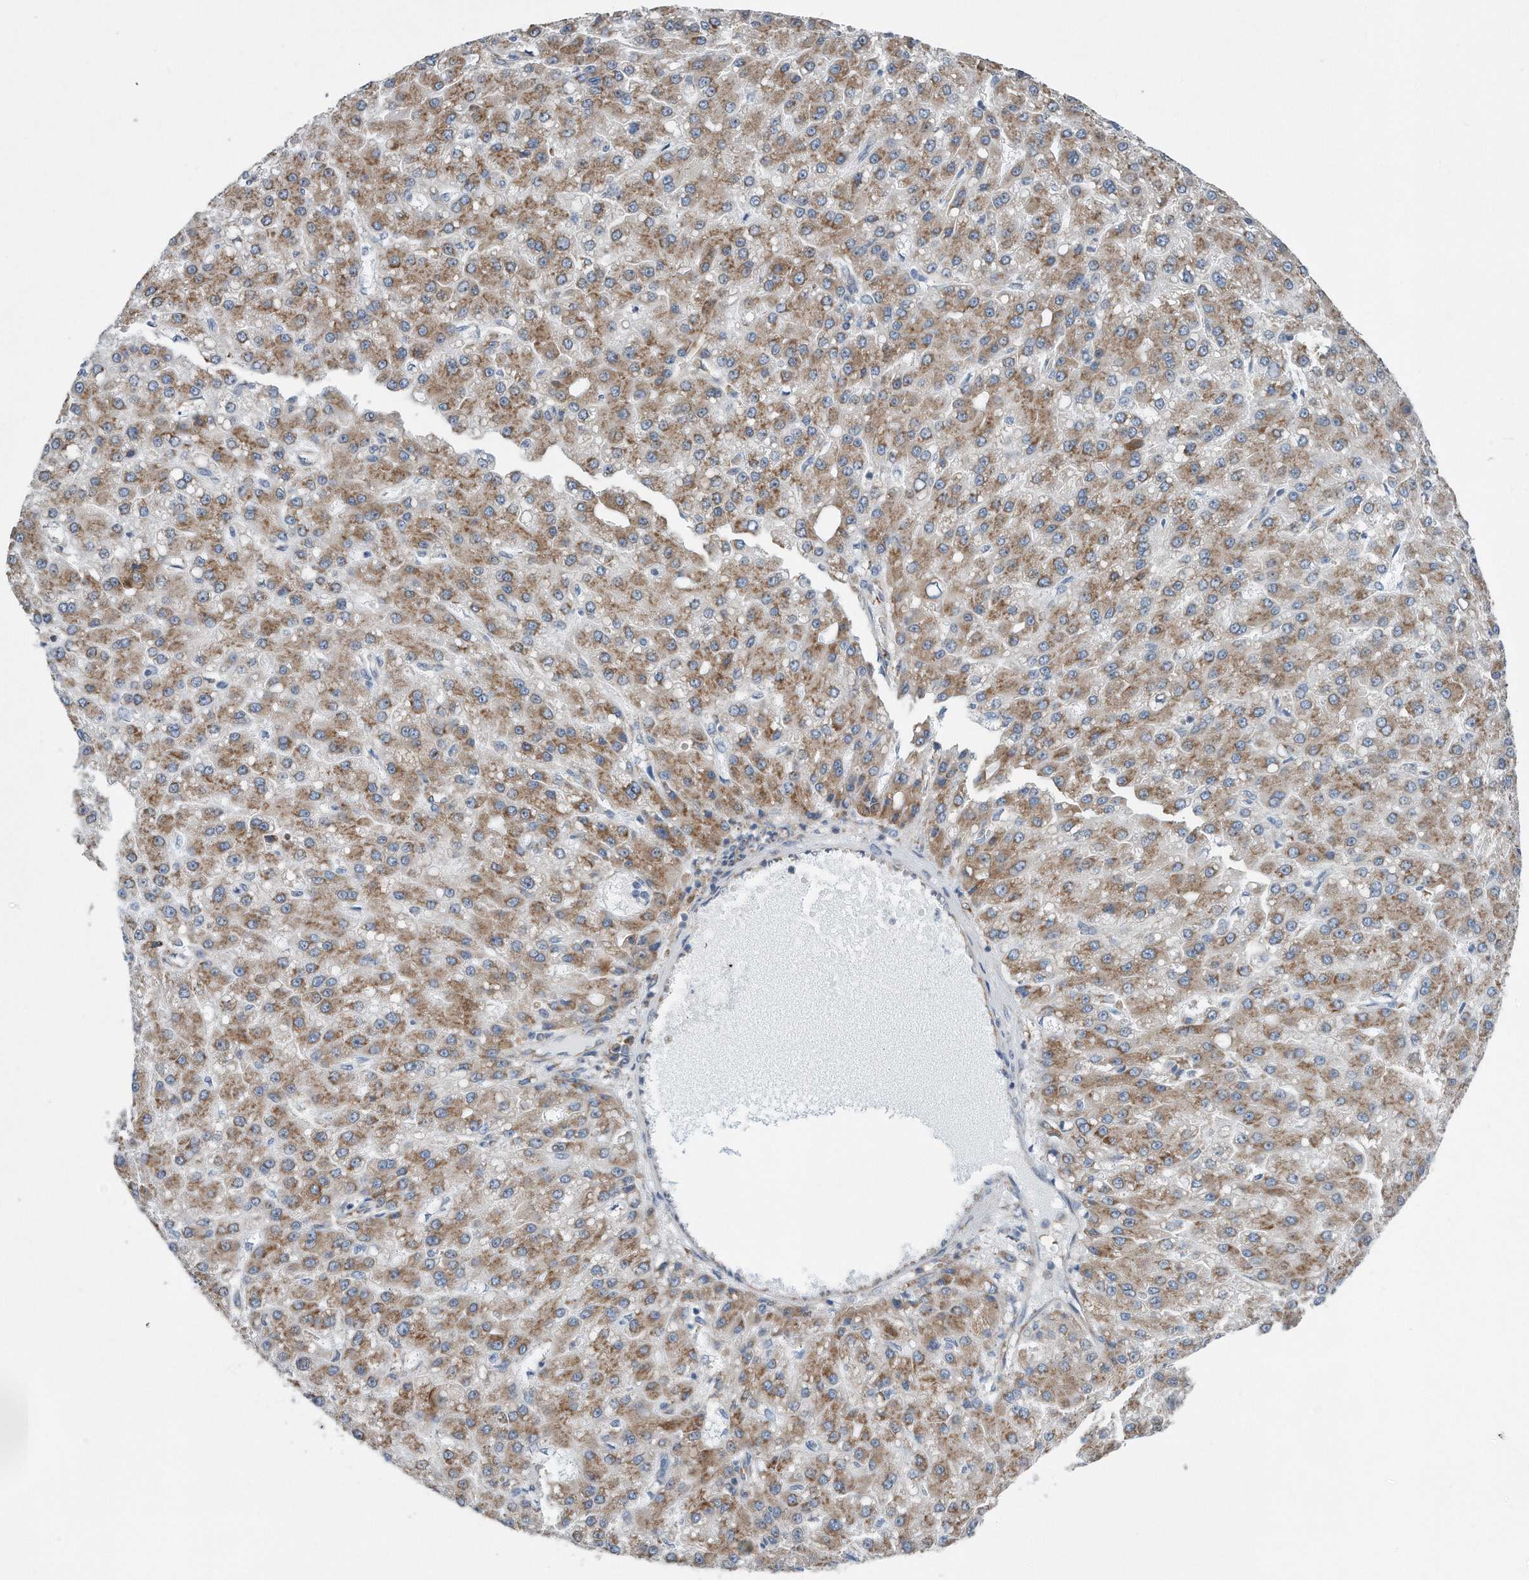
{"staining": {"intensity": "moderate", "quantity": ">75%", "location": "cytoplasmic/membranous"}, "tissue": "liver cancer", "cell_type": "Tumor cells", "image_type": "cancer", "snomed": [{"axis": "morphology", "description": "Carcinoma, Hepatocellular, NOS"}, {"axis": "topography", "description": "Liver"}], "caption": "Immunohistochemistry (IHC) of liver hepatocellular carcinoma shows medium levels of moderate cytoplasmic/membranous expression in approximately >75% of tumor cells.", "gene": "RPL26L1", "patient": {"sex": "male", "age": 67}}